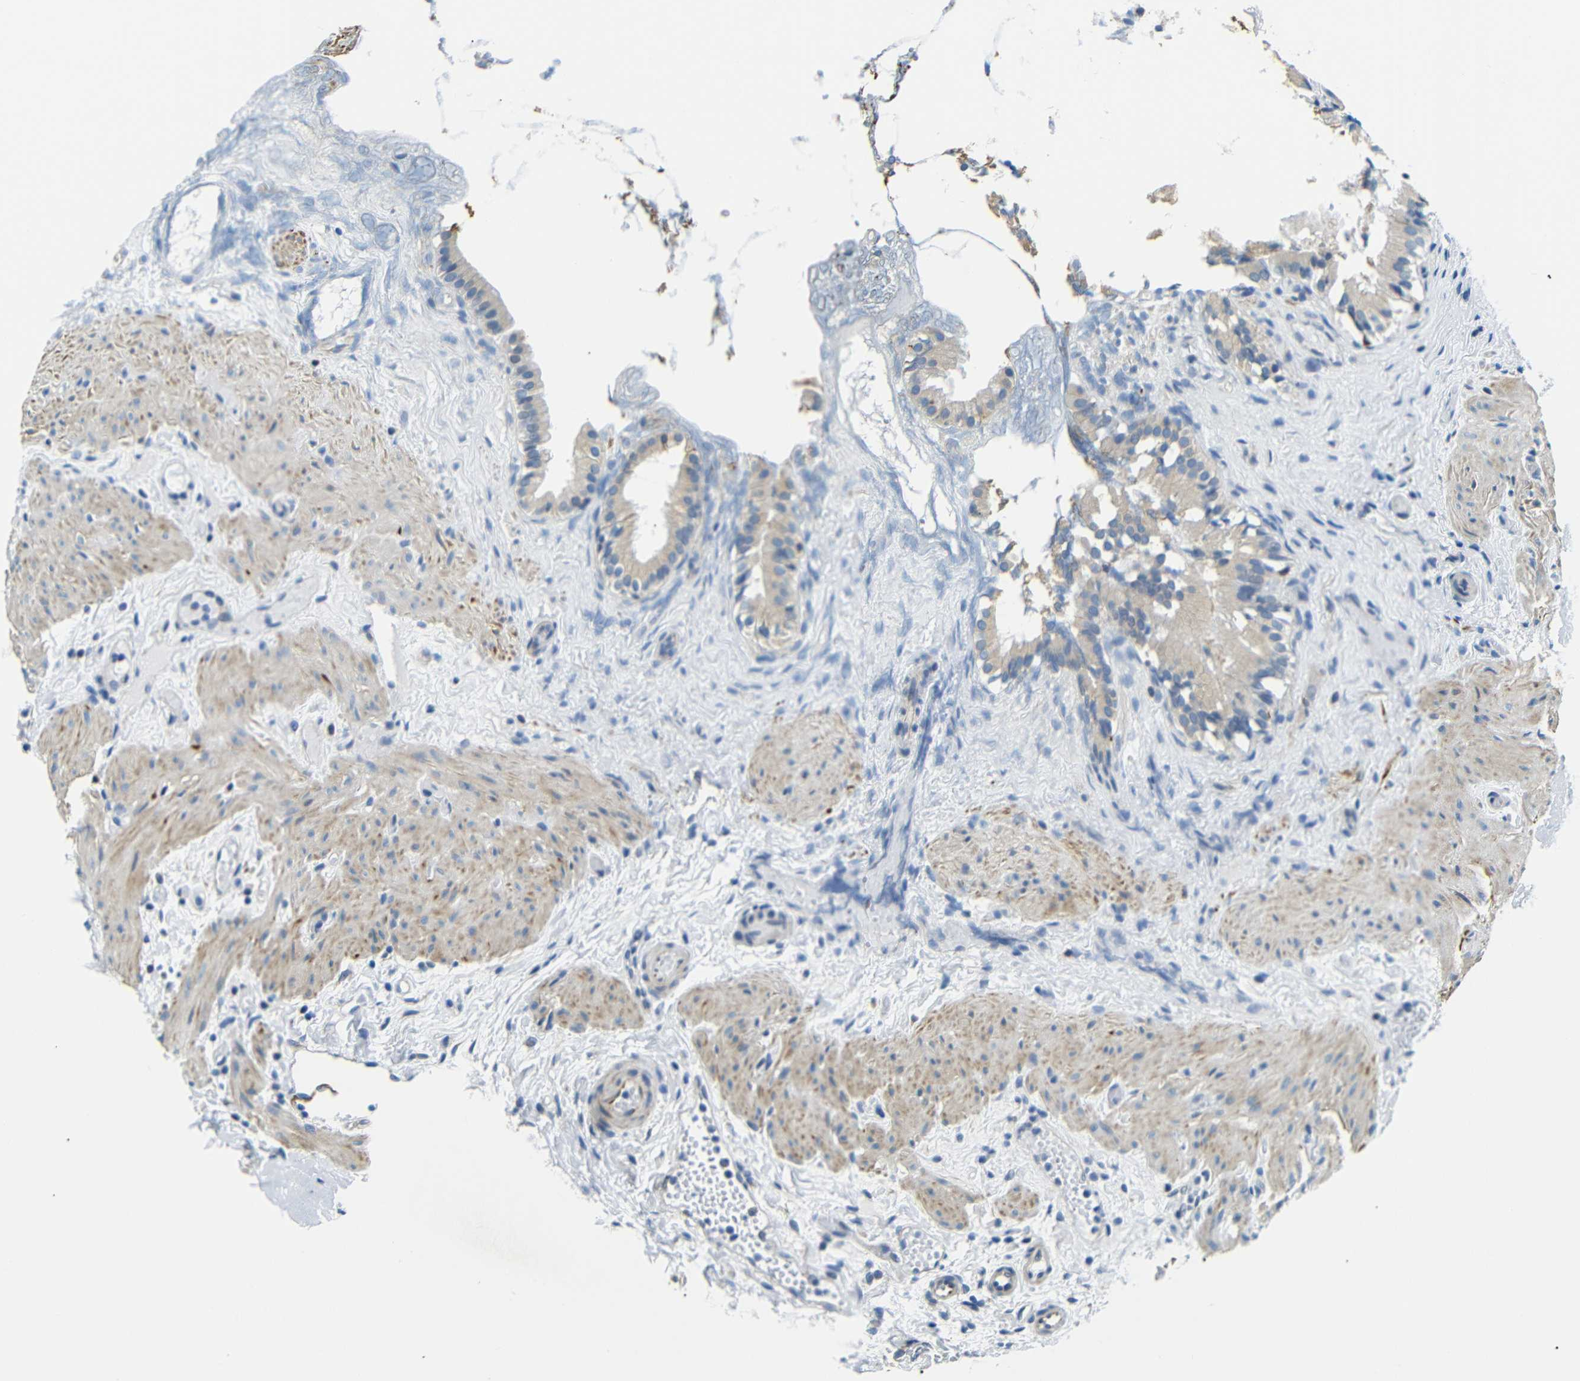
{"staining": {"intensity": "weak", "quantity": ">75%", "location": "cytoplasmic/membranous"}, "tissue": "gallbladder", "cell_type": "Glandular cells", "image_type": "normal", "snomed": [{"axis": "morphology", "description": "Normal tissue, NOS"}, {"axis": "topography", "description": "Gallbladder"}], "caption": "Gallbladder was stained to show a protein in brown. There is low levels of weak cytoplasmic/membranous staining in about >75% of glandular cells. The staining was performed using DAB to visualize the protein expression in brown, while the nuclei were stained in blue with hematoxylin (Magnification: 20x).", "gene": "TAFA1", "patient": {"sex": "female", "age": 26}}